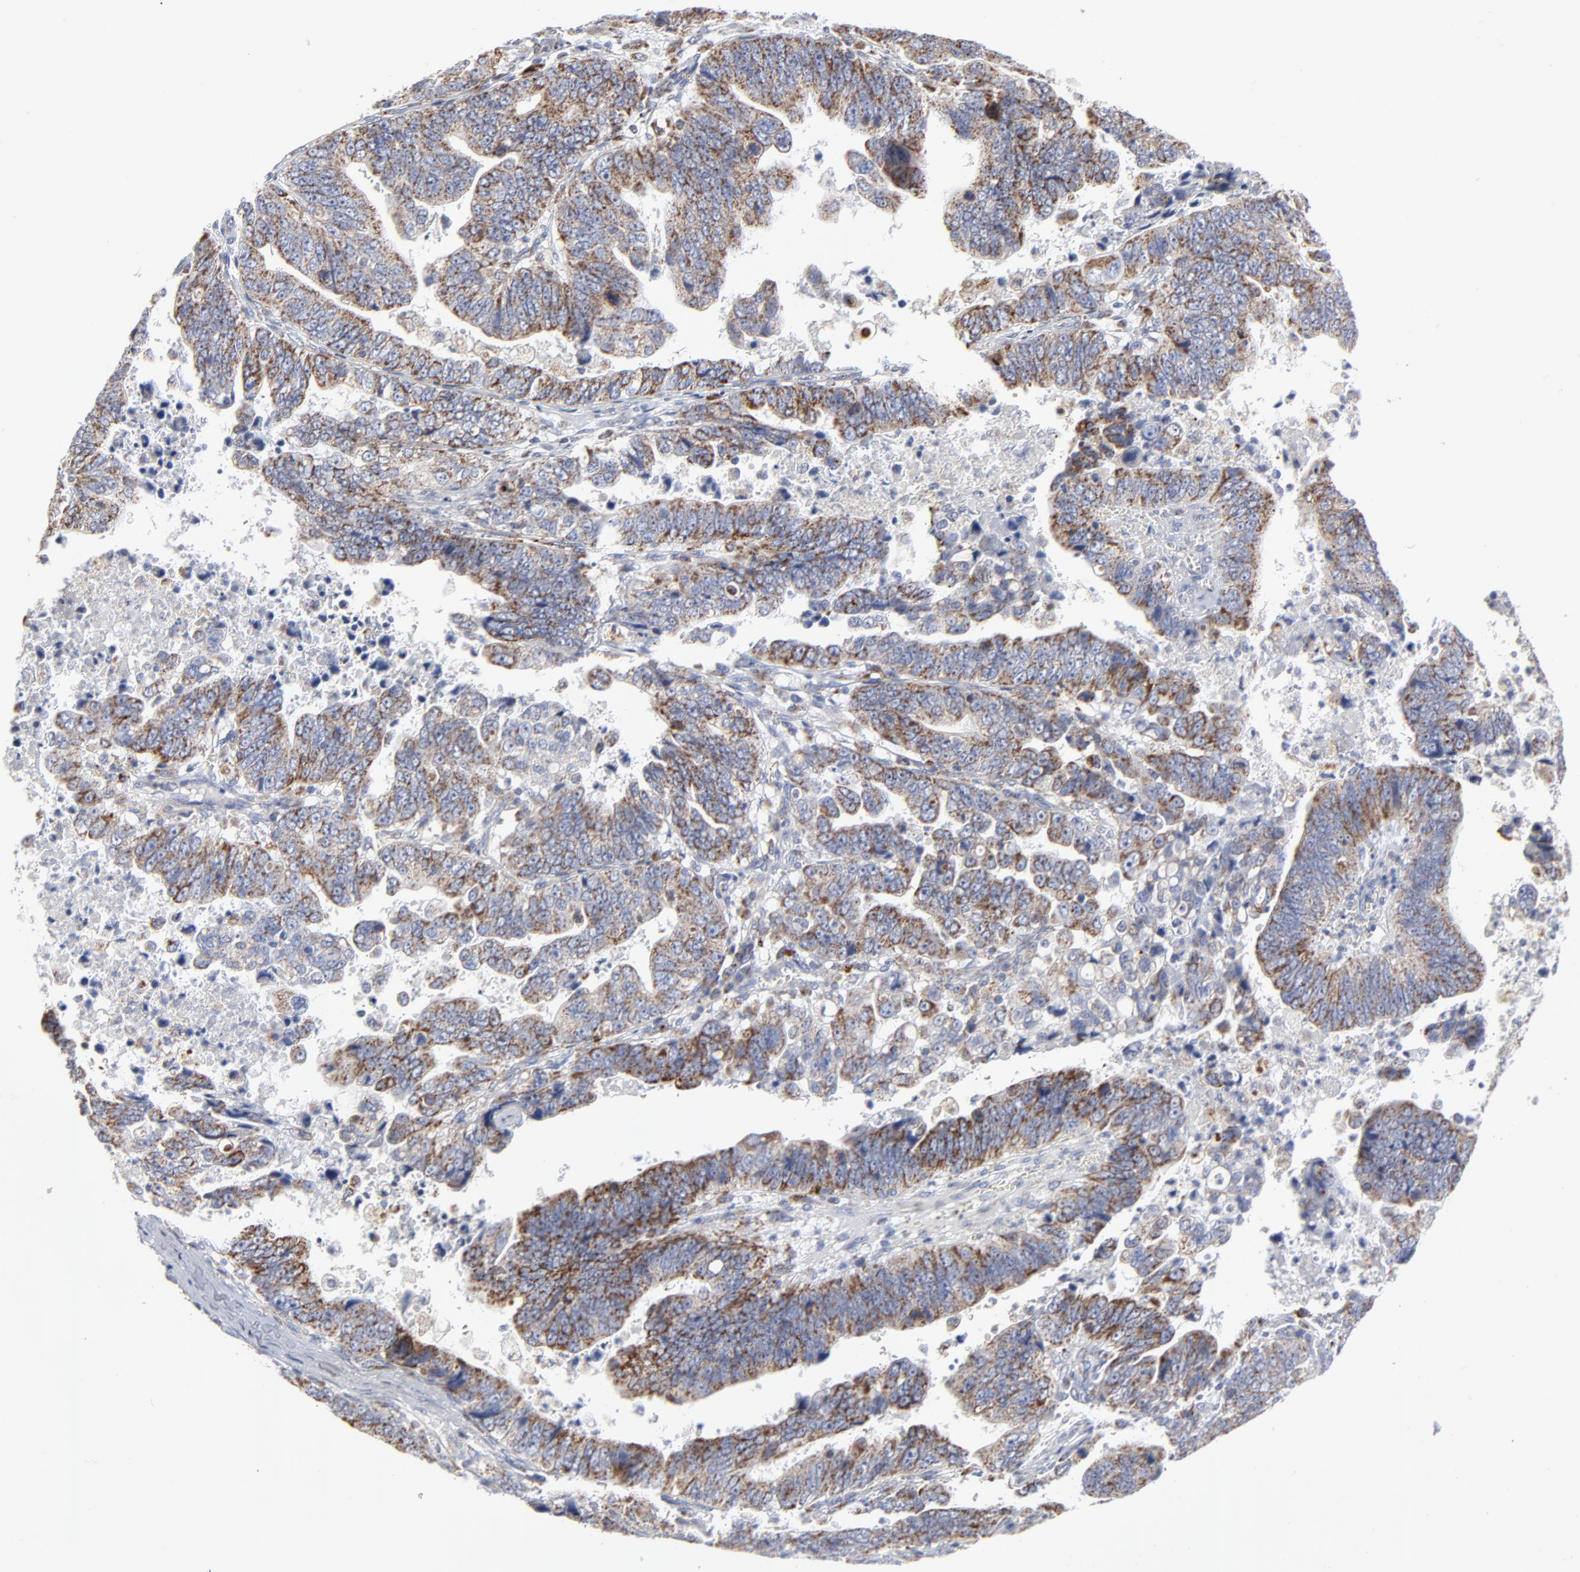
{"staining": {"intensity": "moderate", "quantity": ">75%", "location": "cytoplasmic/membranous"}, "tissue": "stomach cancer", "cell_type": "Tumor cells", "image_type": "cancer", "snomed": [{"axis": "morphology", "description": "Adenocarcinoma, NOS"}, {"axis": "topography", "description": "Stomach, upper"}], "caption": "IHC (DAB (3,3'-diaminobenzidine)) staining of human stomach adenocarcinoma reveals moderate cytoplasmic/membranous protein expression in about >75% of tumor cells.", "gene": "TXNRD2", "patient": {"sex": "female", "age": 50}}